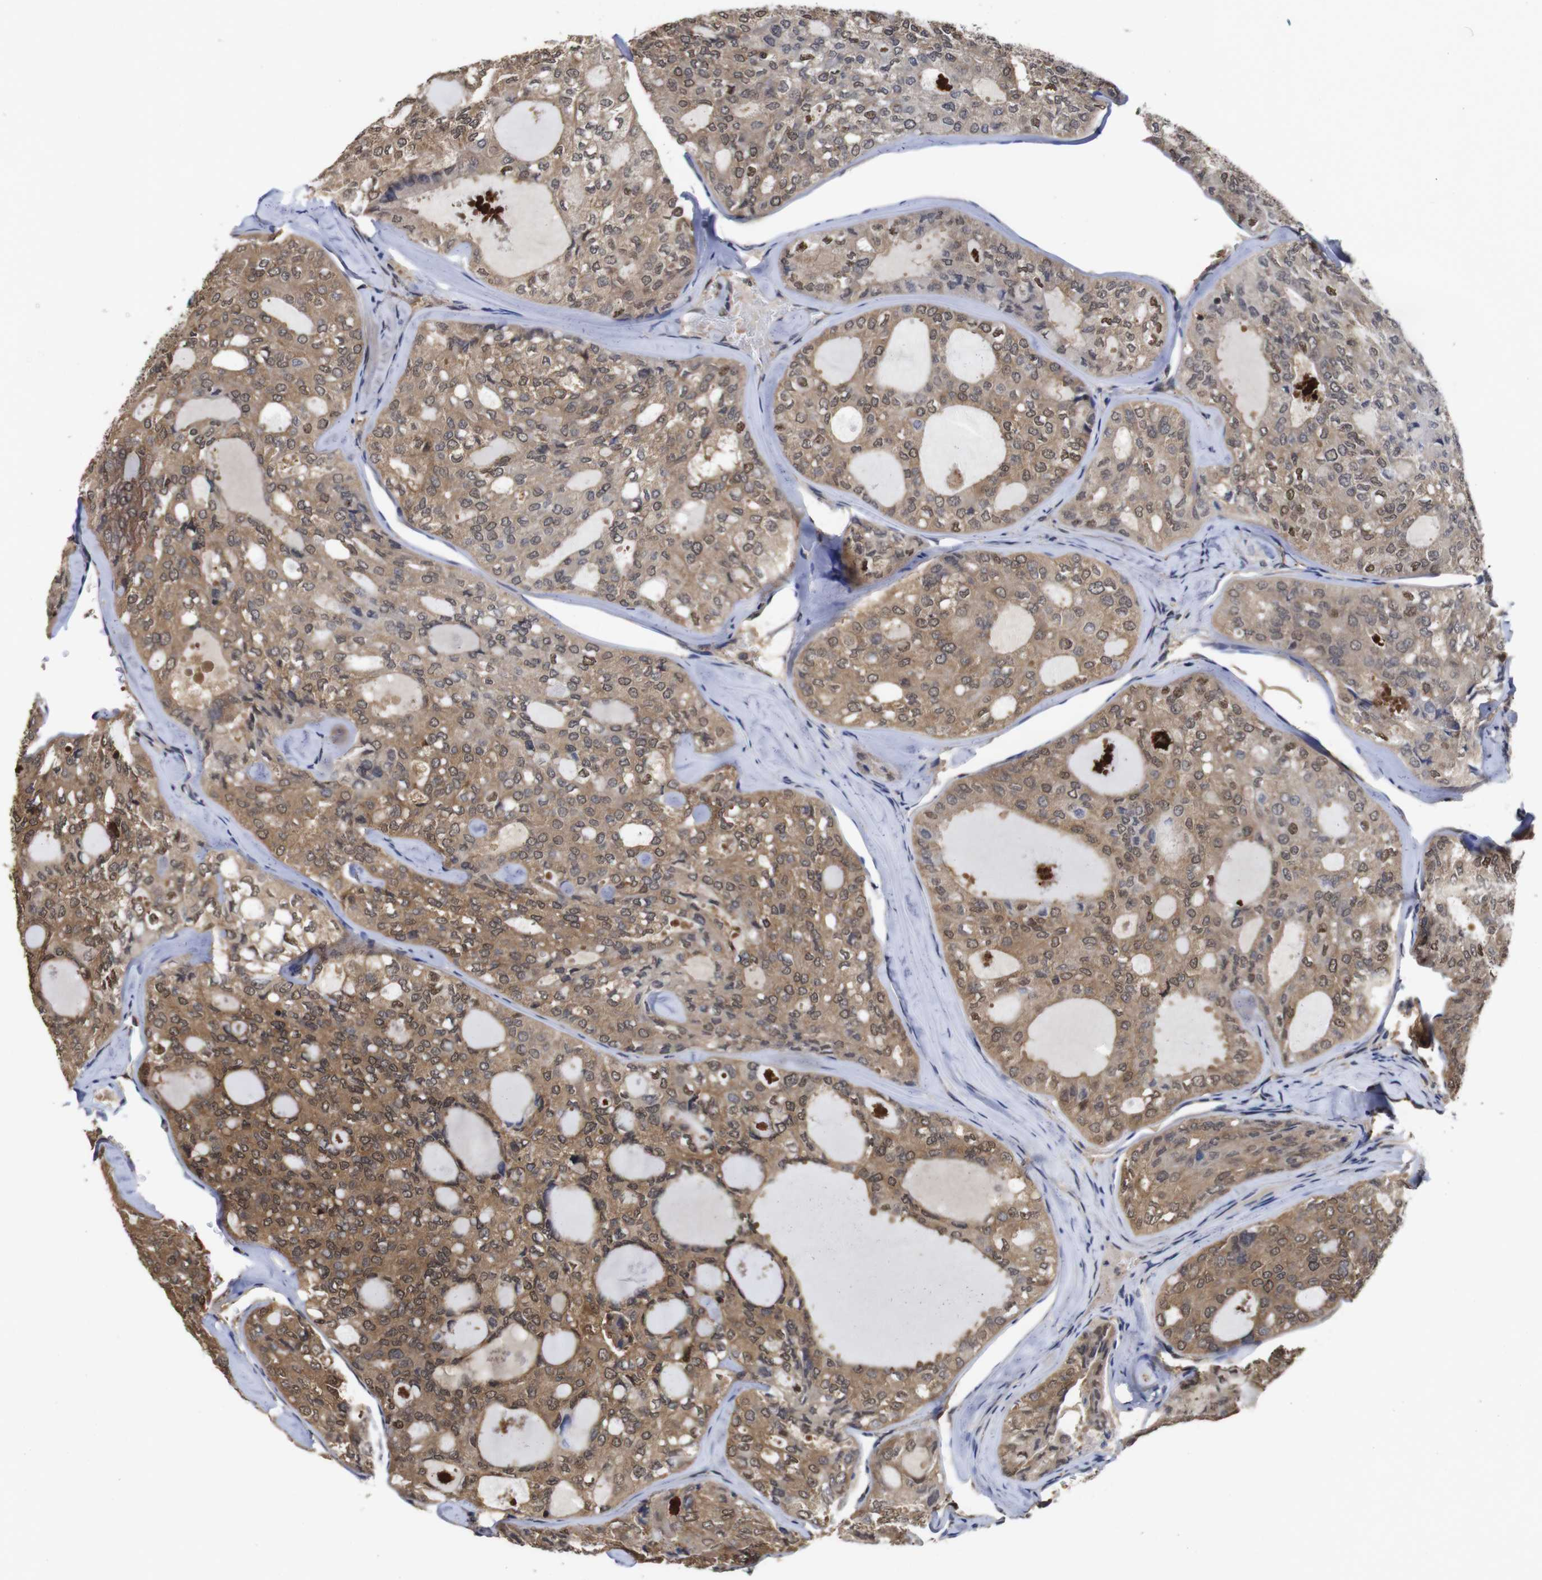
{"staining": {"intensity": "moderate", "quantity": ">75%", "location": "cytoplasmic/membranous,nuclear"}, "tissue": "thyroid cancer", "cell_type": "Tumor cells", "image_type": "cancer", "snomed": [{"axis": "morphology", "description": "Follicular adenoma carcinoma, NOS"}, {"axis": "topography", "description": "Thyroid gland"}], "caption": "Brown immunohistochemical staining in human thyroid cancer (follicular adenoma carcinoma) demonstrates moderate cytoplasmic/membranous and nuclear positivity in about >75% of tumor cells. The protein is shown in brown color, while the nuclei are stained blue.", "gene": "SUMO3", "patient": {"sex": "male", "age": 75}}